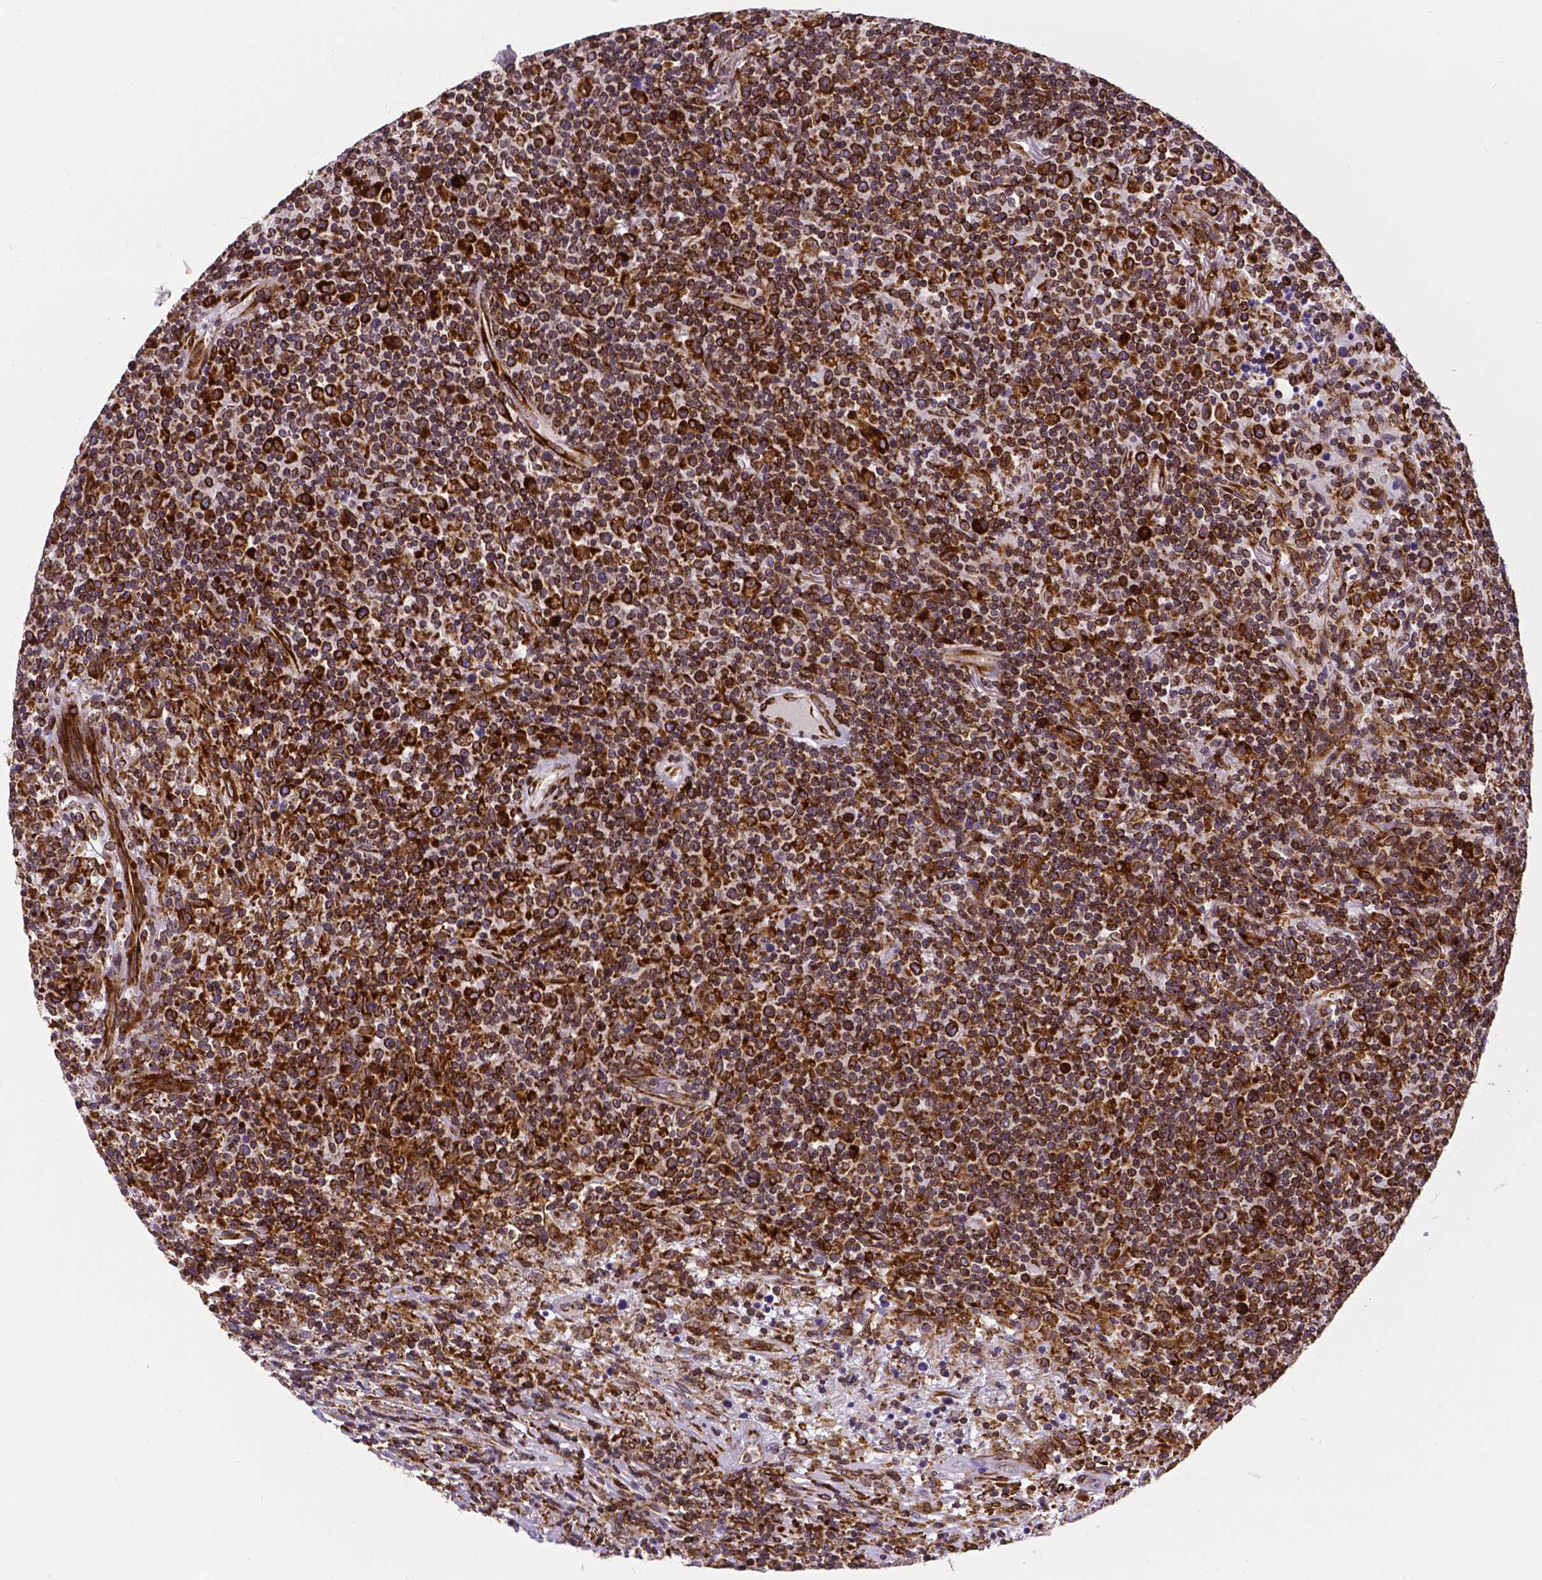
{"staining": {"intensity": "strong", "quantity": ">75%", "location": "cytoplasmic/membranous"}, "tissue": "lymphoma", "cell_type": "Tumor cells", "image_type": "cancer", "snomed": [{"axis": "morphology", "description": "Malignant lymphoma, non-Hodgkin's type, High grade"}, {"axis": "topography", "description": "Lung"}], "caption": "DAB (3,3'-diaminobenzidine) immunohistochemical staining of human high-grade malignant lymphoma, non-Hodgkin's type displays strong cytoplasmic/membranous protein expression in about >75% of tumor cells.", "gene": "MTDH", "patient": {"sex": "male", "age": 79}}